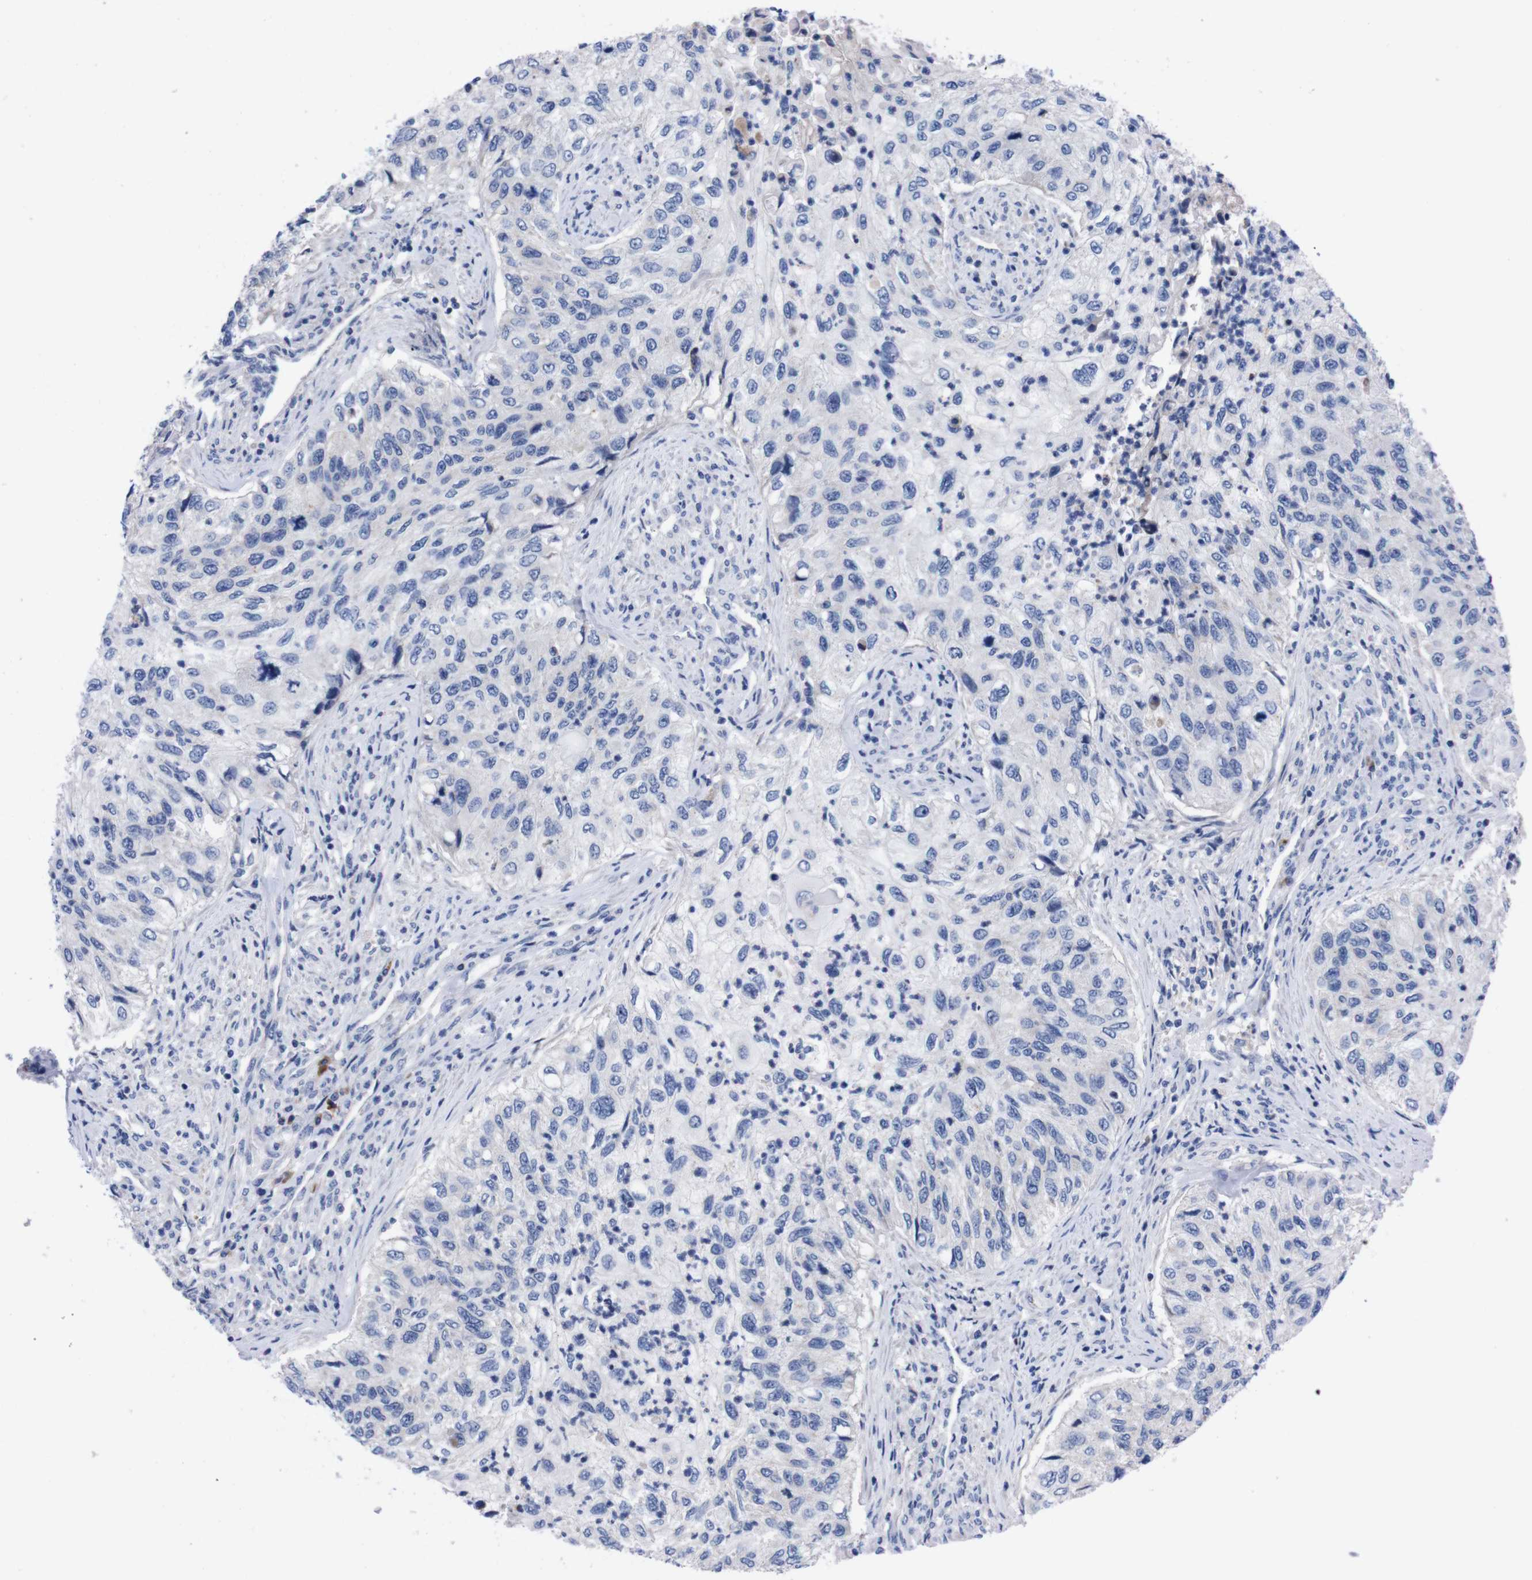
{"staining": {"intensity": "negative", "quantity": "none", "location": "none"}, "tissue": "urothelial cancer", "cell_type": "Tumor cells", "image_type": "cancer", "snomed": [{"axis": "morphology", "description": "Urothelial carcinoma, High grade"}, {"axis": "topography", "description": "Urinary bladder"}], "caption": "Human urothelial cancer stained for a protein using immunohistochemistry exhibits no expression in tumor cells.", "gene": "FAM210A", "patient": {"sex": "female", "age": 60}}